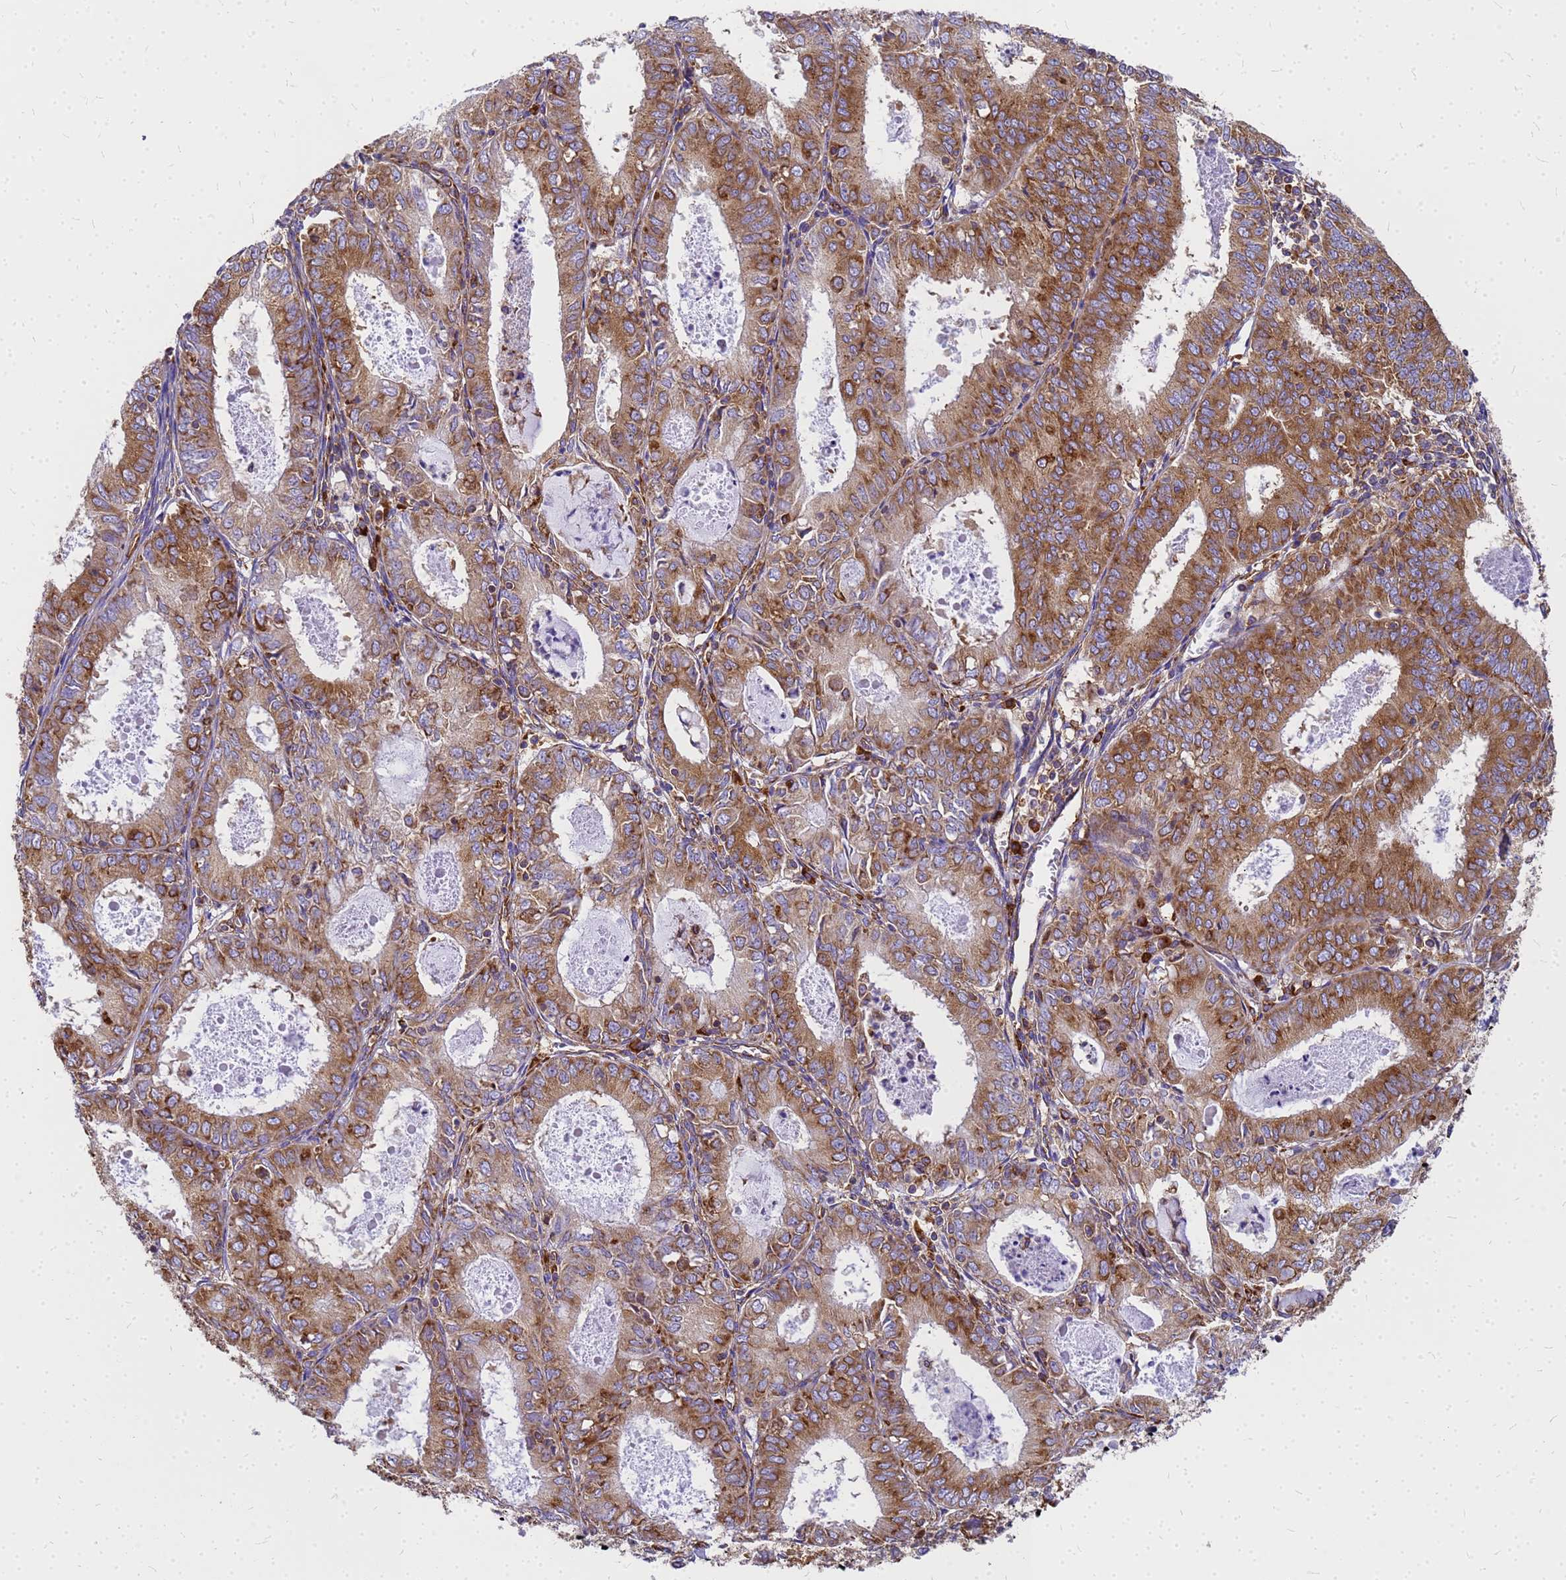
{"staining": {"intensity": "moderate", "quantity": ">75%", "location": "cytoplasmic/membranous"}, "tissue": "endometrial cancer", "cell_type": "Tumor cells", "image_type": "cancer", "snomed": [{"axis": "morphology", "description": "Adenocarcinoma, NOS"}, {"axis": "topography", "description": "Endometrium"}], "caption": "The immunohistochemical stain shows moderate cytoplasmic/membranous positivity in tumor cells of adenocarcinoma (endometrial) tissue.", "gene": "EEF1D", "patient": {"sex": "female", "age": 57}}